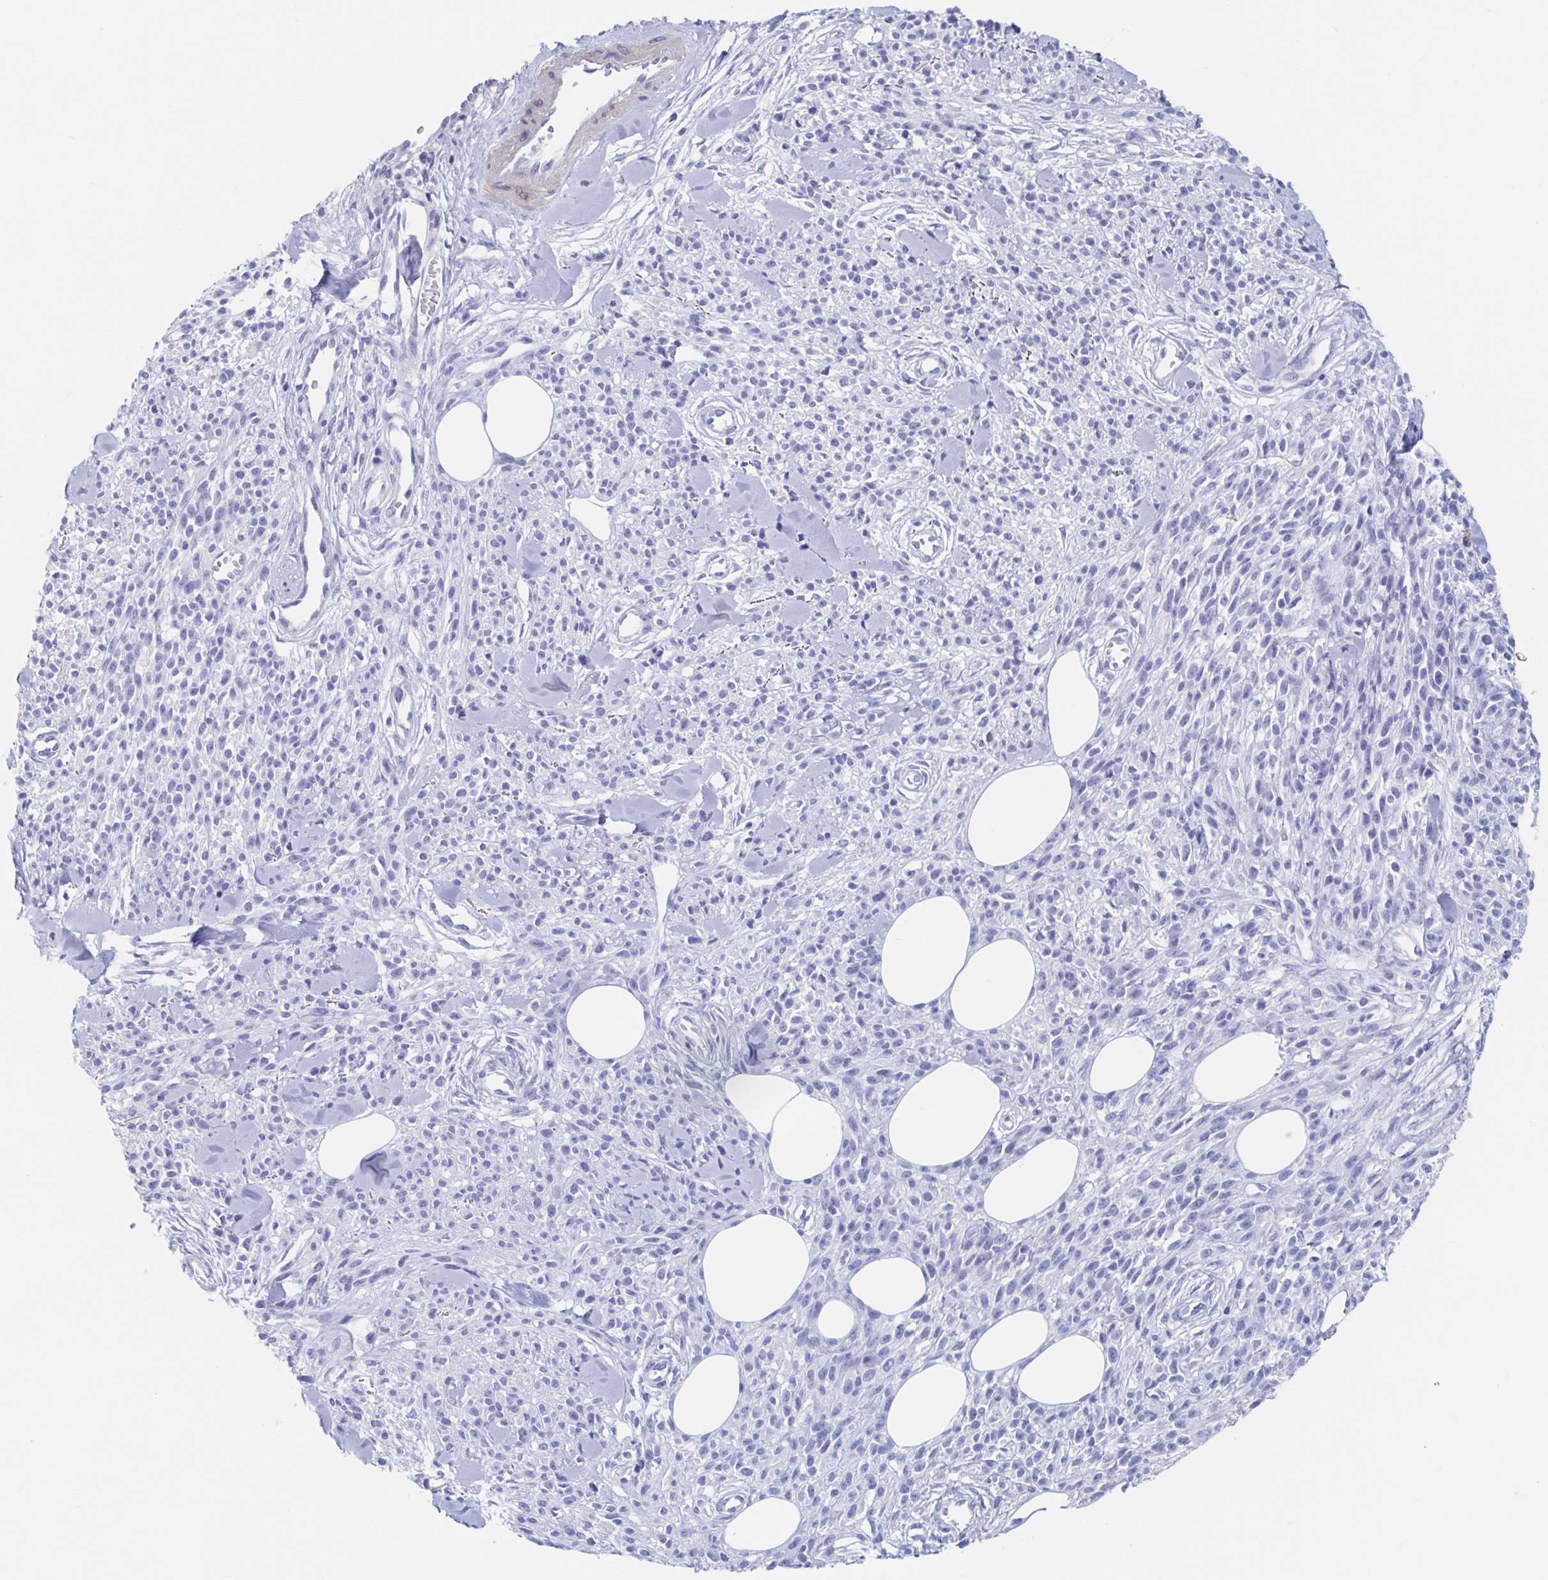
{"staining": {"intensity": "negative", "quantity": "none", "location": "none"}, "tissue": "melanoma", "cell_type": "Tumor cells", "image_type": "cancer", "snomed": [{"axis": "morphology", "description": "Malignant melanoma, NOS"}, {"axis": "topography", "description": "Skin"}, {"axis": "topography", "description": "Skin of trunk"}], "caption": "Malignant melanoma was stained to show a protein in brown. There is no significant expression in tumor cells.", "gene": "SHCBP1L", "patient": {"sex": "male", "age": 74}}